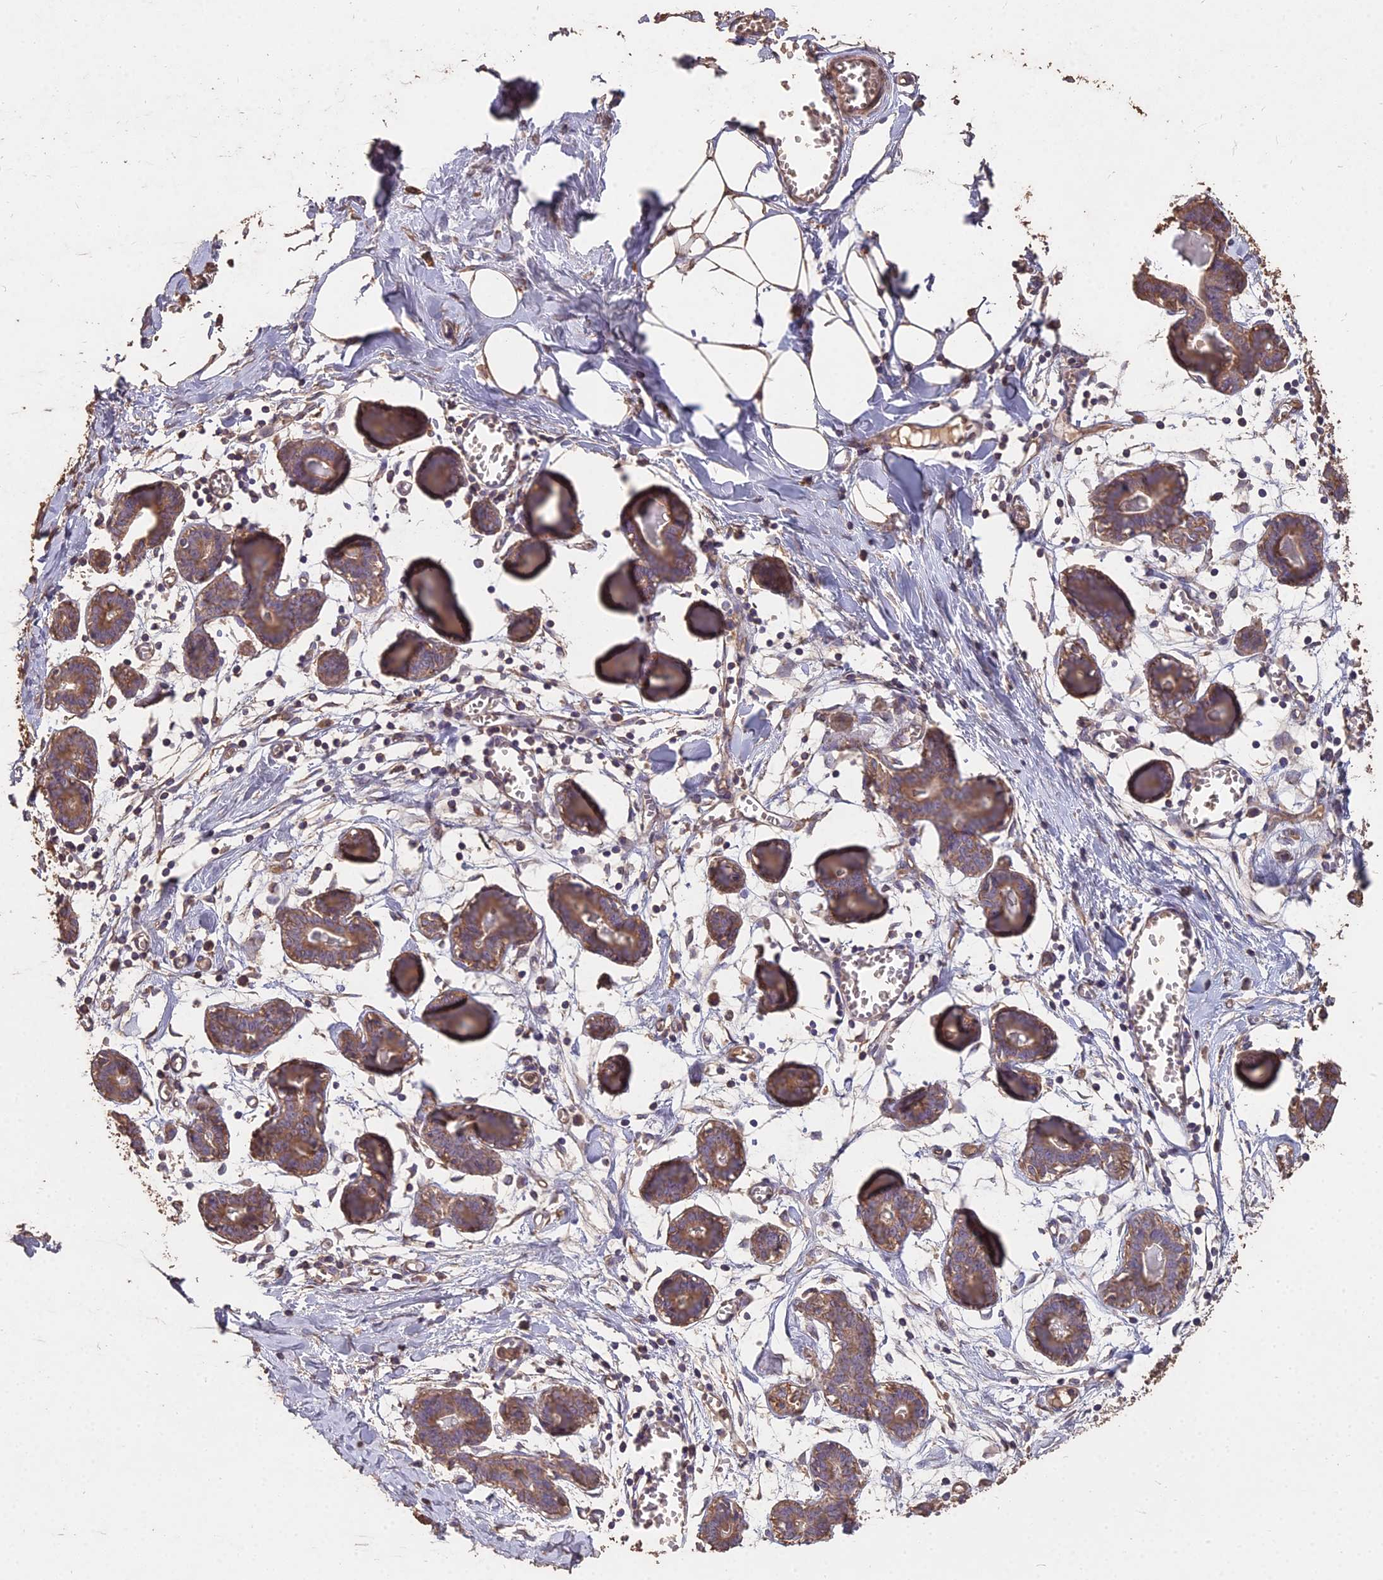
{"staining": {"intensity": "weak", "quantity": ">75%", "location": "cytoplasmic/membranous"}, "tissue": "breast", "cell_type": "Adipocytes", "image_type": "normal", "snomed": [{"axis": "morphology", "description": "Normal tissue, NOS"}, {"axis": "topography", "description": "Breast"}], "caption": "High-magnification brightfield microscopy of unremarkable breast stained with DAB (brown) and counterstained with hematoxylin (blue). adipocytes exhibit weak cytoplasmic/membranous expression is appreciated in approximately>75% of cells. (IHC, brightfield microscopy, high magnification).", "gene": "CEMIP2", "patient": {"sex": "female", "age": 27}}